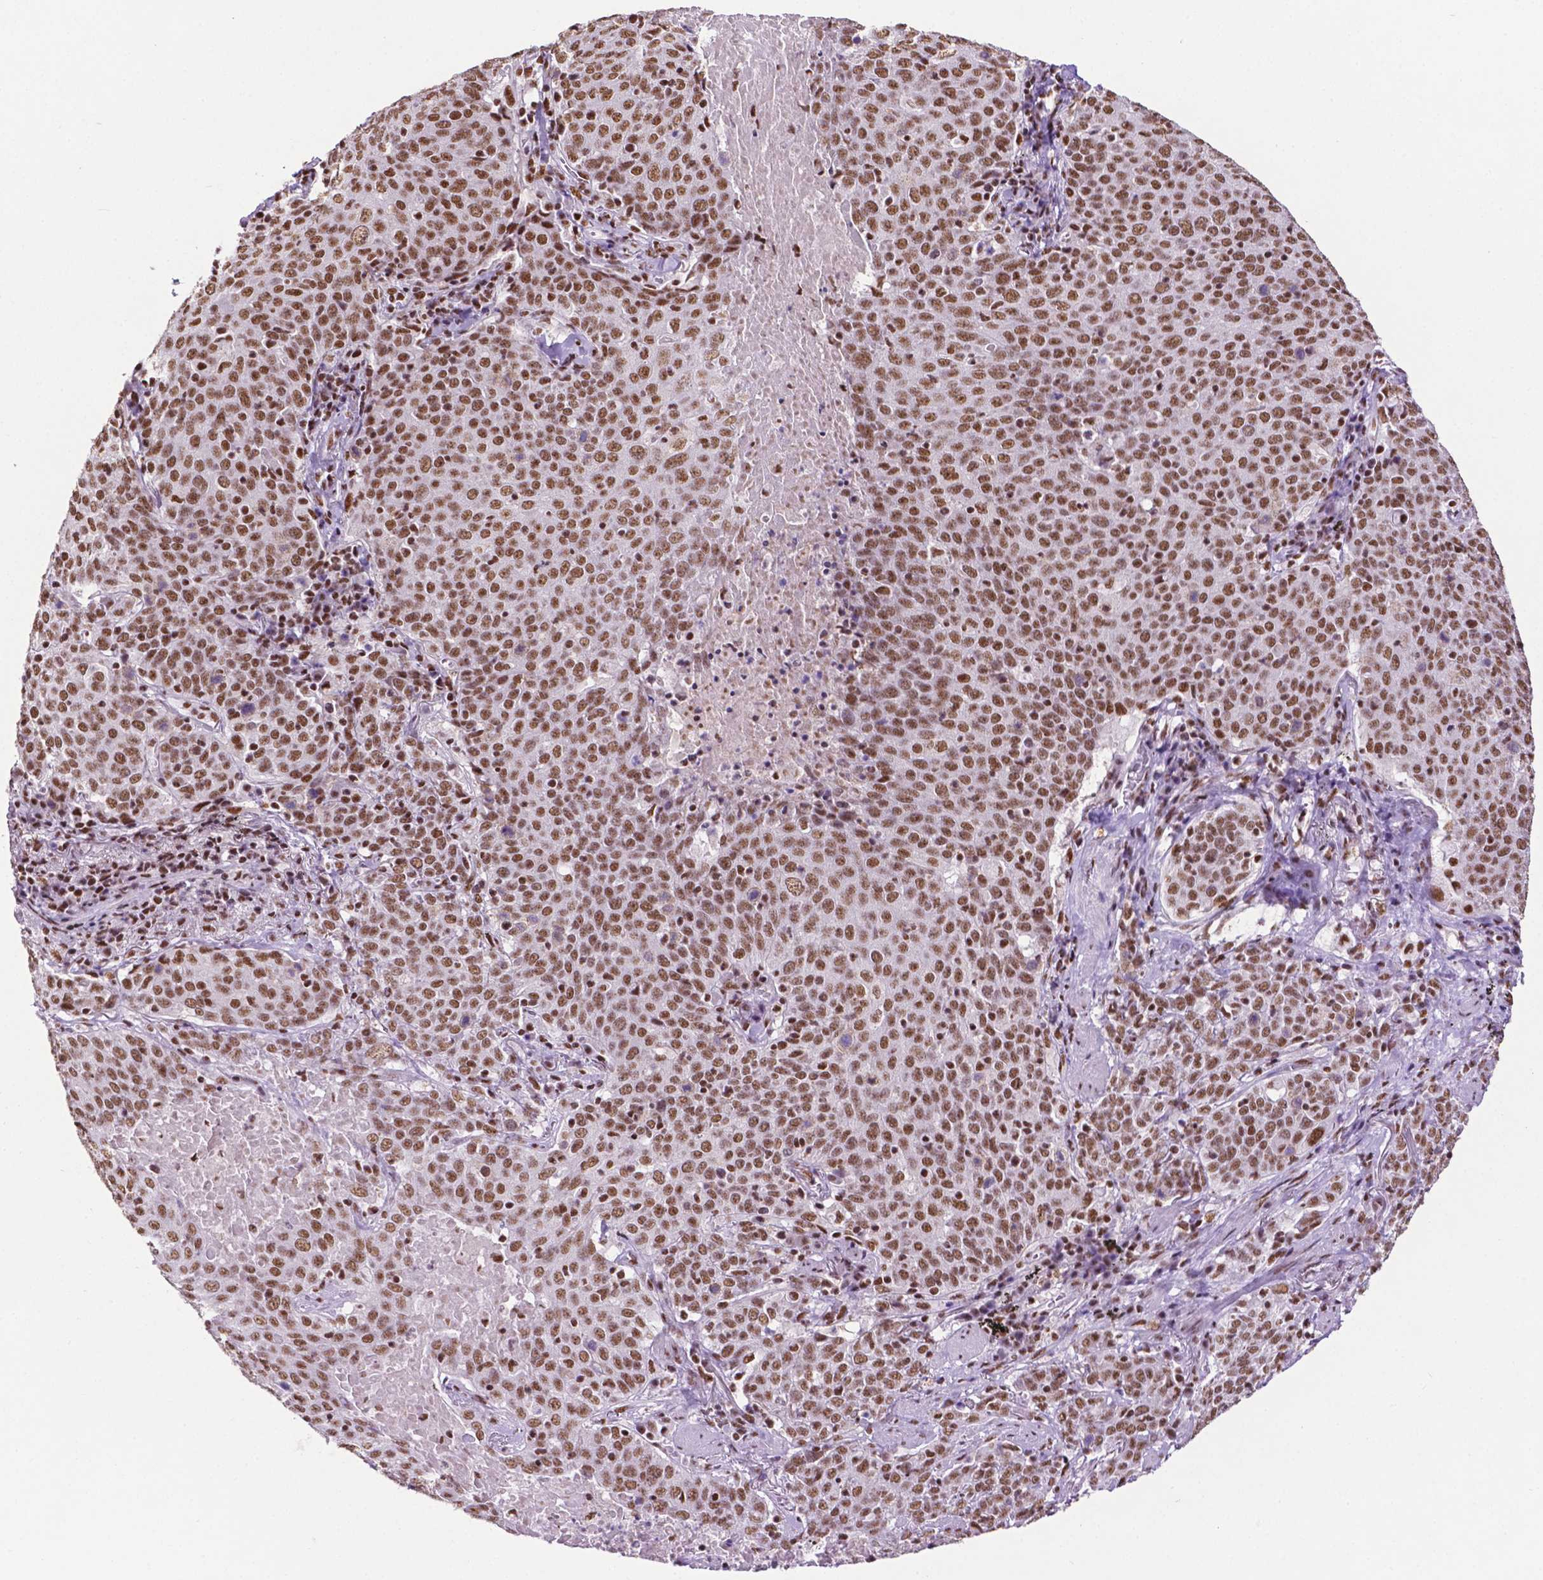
{"staining": {"intensity": "moderate", "quantity": ">75%", "location": "nuclear"}, "tissue": "lung cancer", "cell_type": "Tumor cells", "image_type": "cancer", "snomed": [{"axis": "morphology", "description": "Squamous cell carcinoma, NOS"}, {"axis": "topography", "description": "Lung"}], "caption": "Lung squamous cell carcinoma stained with immunohistochemistry (IHC) exhibits moderate nuclear staining in about >75% of tumor cells.", "gene": "CCAR2", "patient": {"sex": "male", "age": 82}}